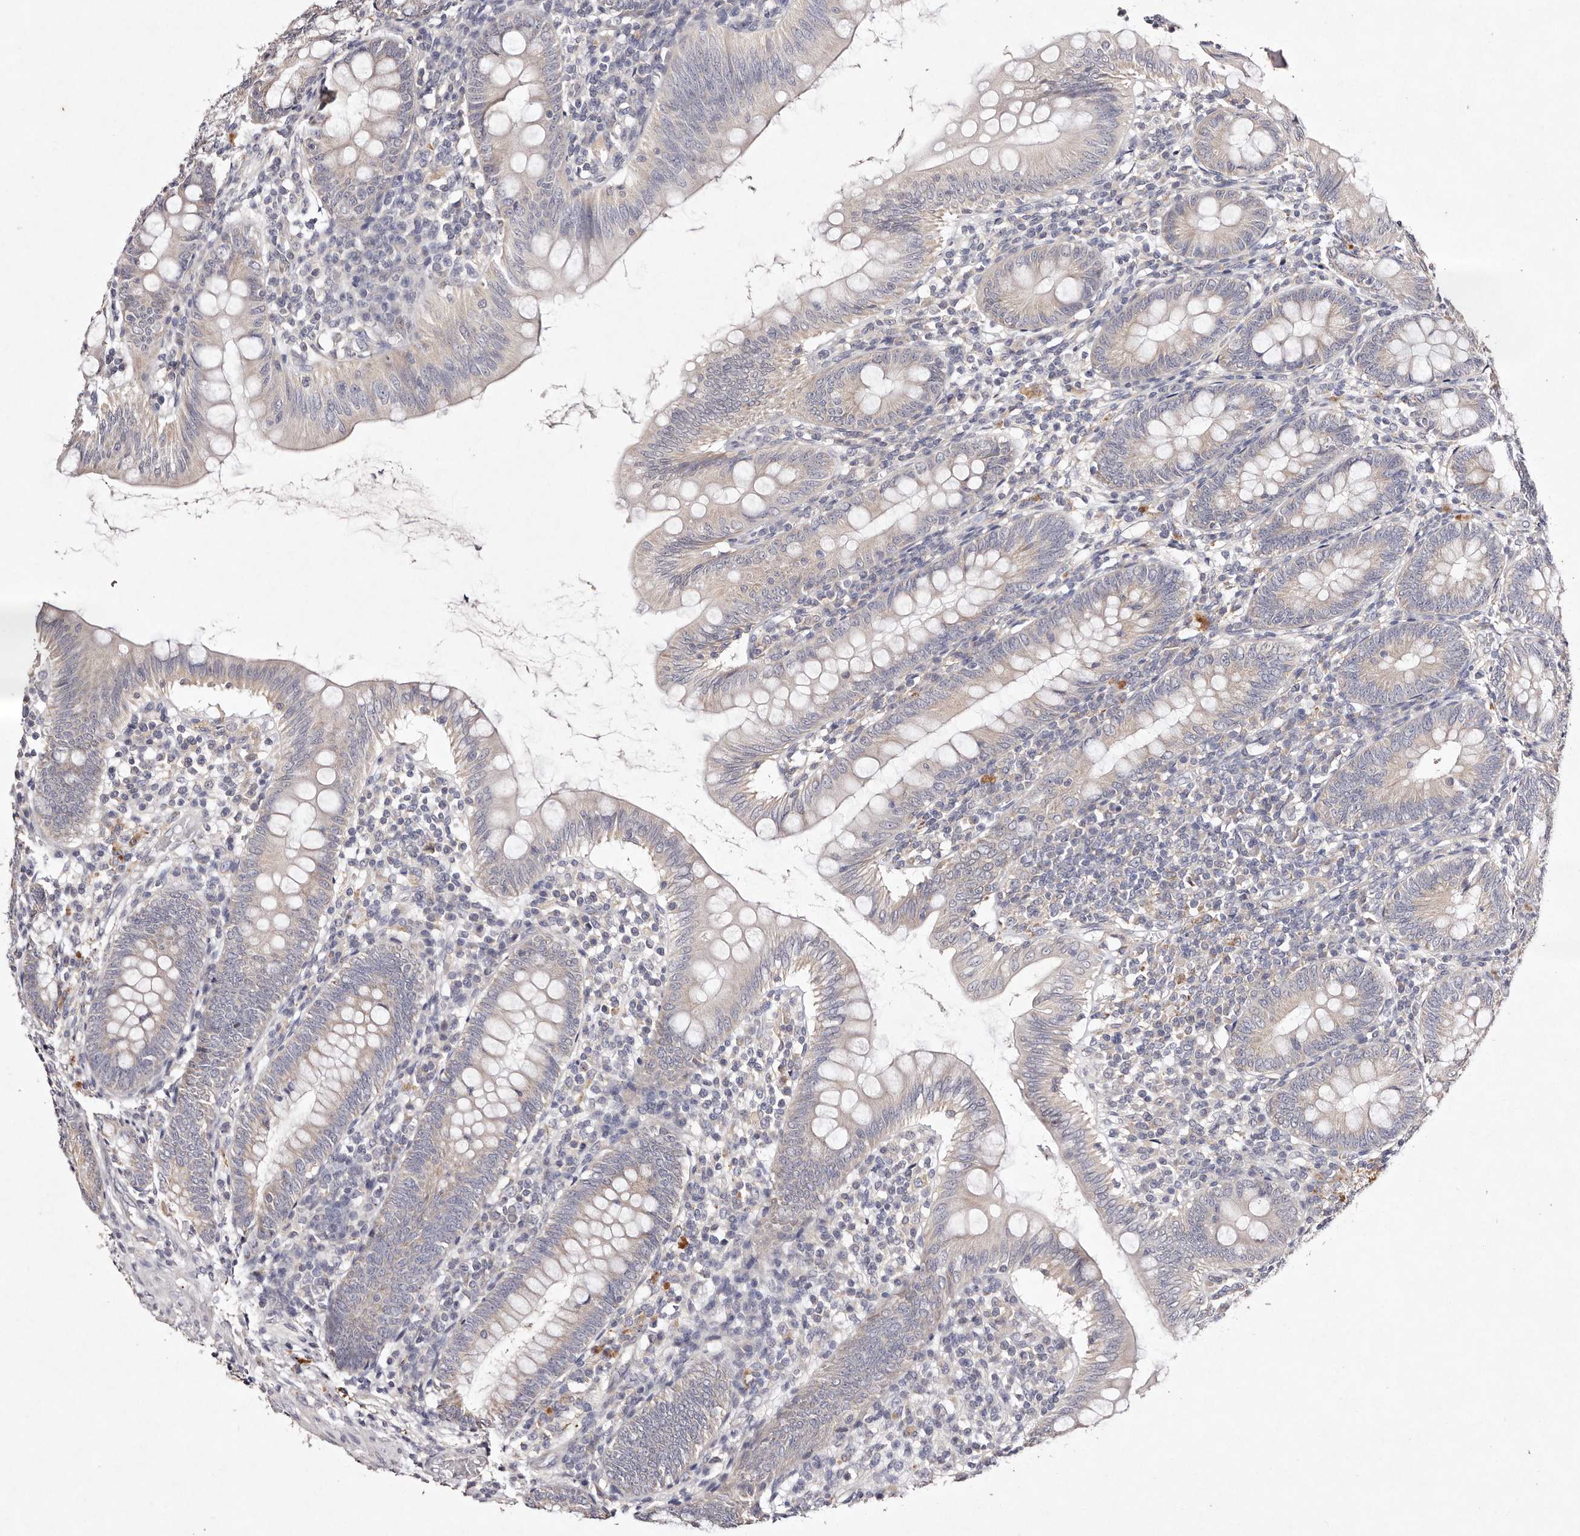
{"staining": {"intensity": "weak", "quantity": ">75%", "location": "cytoplasmic/membranous"}, "tissue": "appendix", "cell_type": "Glandular cells", "image_type": "normal", "snomed": [{"axis": "morphology", "description": "Normal tissue, NOS"}, {"axis": "topography", "description": "Appendix"}], "caption": "Immunohistochemical staining of unremarkable human appendix reveals >75% levels of weak cytoplasmic/membranous protein staining in about >75% of glandular cells. (brown staining indicates protein expression, while blue staining denotes nuclei).", "gene": "TSC2", "patient": {"sex": "male", "age": 14}}